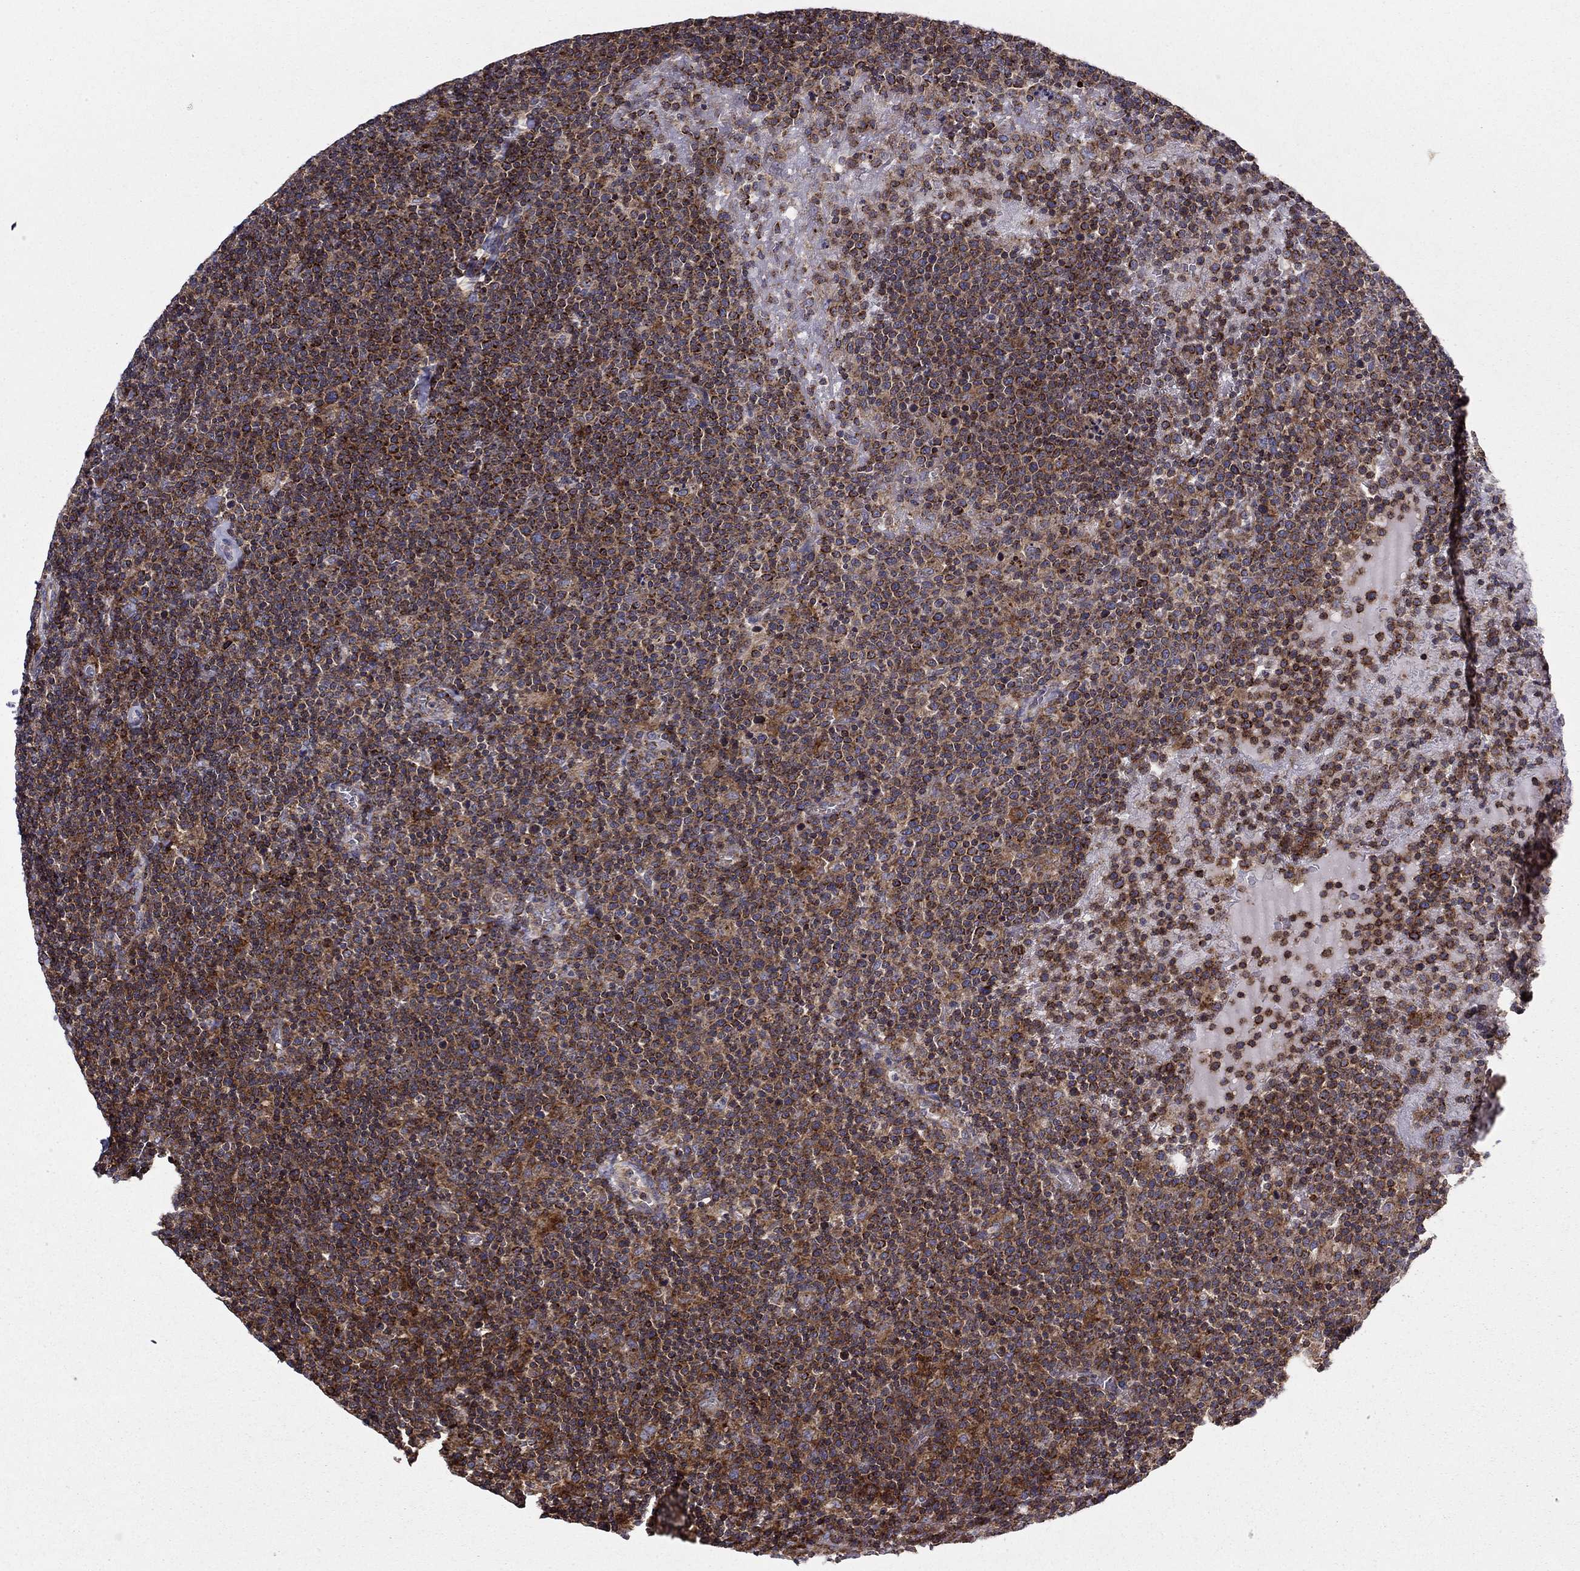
{"staining": {"intensity": "moderate", "quantity": "25%-75%", "location": "cytoplasmic/membranous"}, "tissue": "lymphoma", "cell_type": "Tumor cells", "image_type": "cancer", "snomed": [{"axis": "morphology", "description": "Malignant lymphoma, non-Hodgkin's type, High grade"}, {"axis": "topography", "description": "Lymph node"}], "caption": "Malignant lymphoma, non-Hodgkin's type (high-grade) was stained to show a protein in brown. There is medium levels of moderate cytoplasmic/membranous expression in about 25%-75% of tumor cells. The staining was performed using DAB (3,3'-diaminobenzidine), with brown indicating positive protein expression. Nuclei are stained blue with hematoxylin.", "gene": "ALG6", "patient": {"sex": "male", "age": 61}}